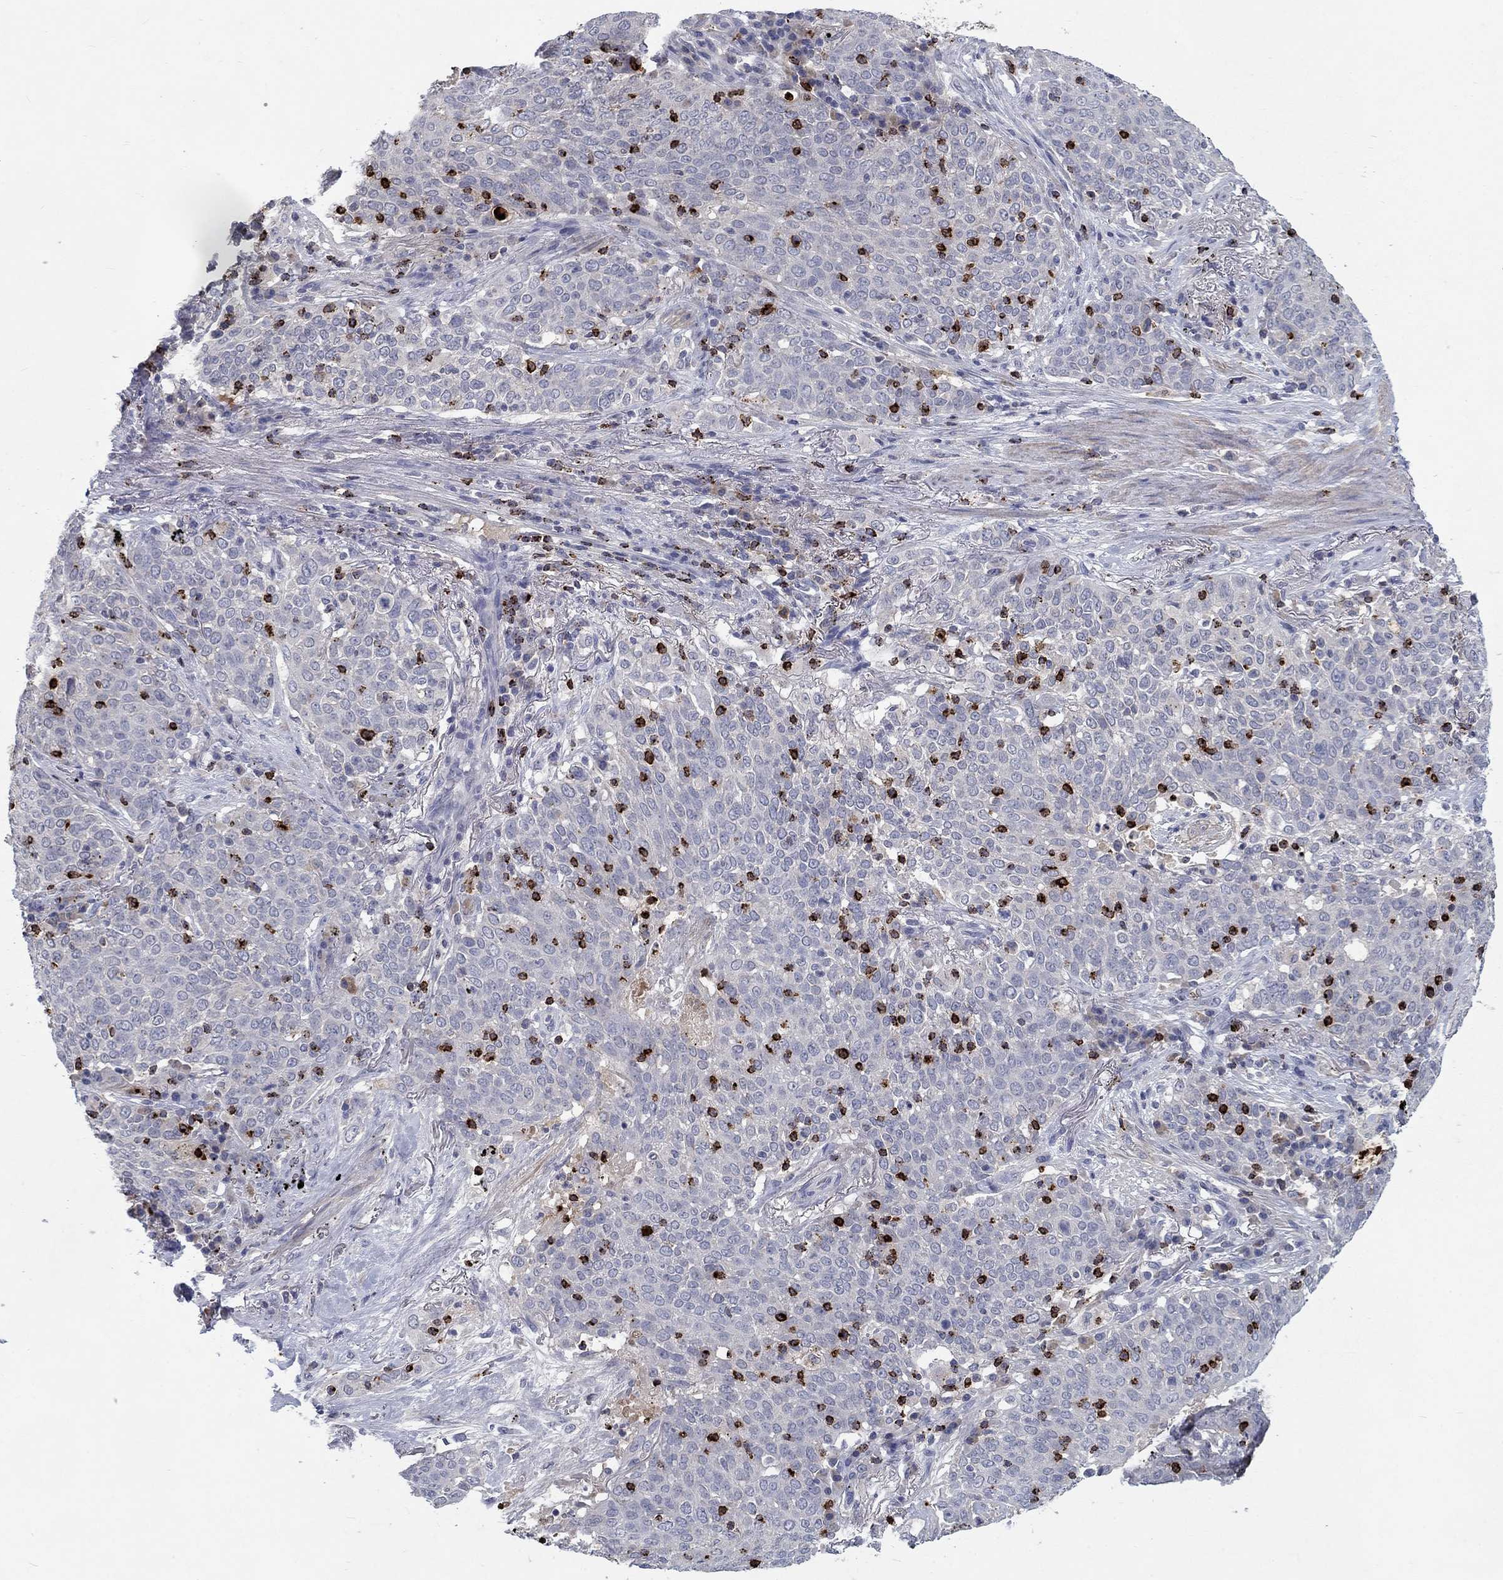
{"staining": {"intensity": "negative", "quantity": "none", "location": "none"}, "tissue": "lung cancer", "cell_type": "Tumor cells", "image_type": "cancer", "snomed": [{"axis": "morphology", "description": "Squamous cell carcinoma, NOS"}, {"axis": "topography", "description": "Lung"}], "caption": "IHC micrograph of human squamous cell carcinoma (lung) stained for a protein (brown), which reveals no positivity in tumor cells.", "gene": "GZMA", "patient": {"sex": "male", "age": 82}}